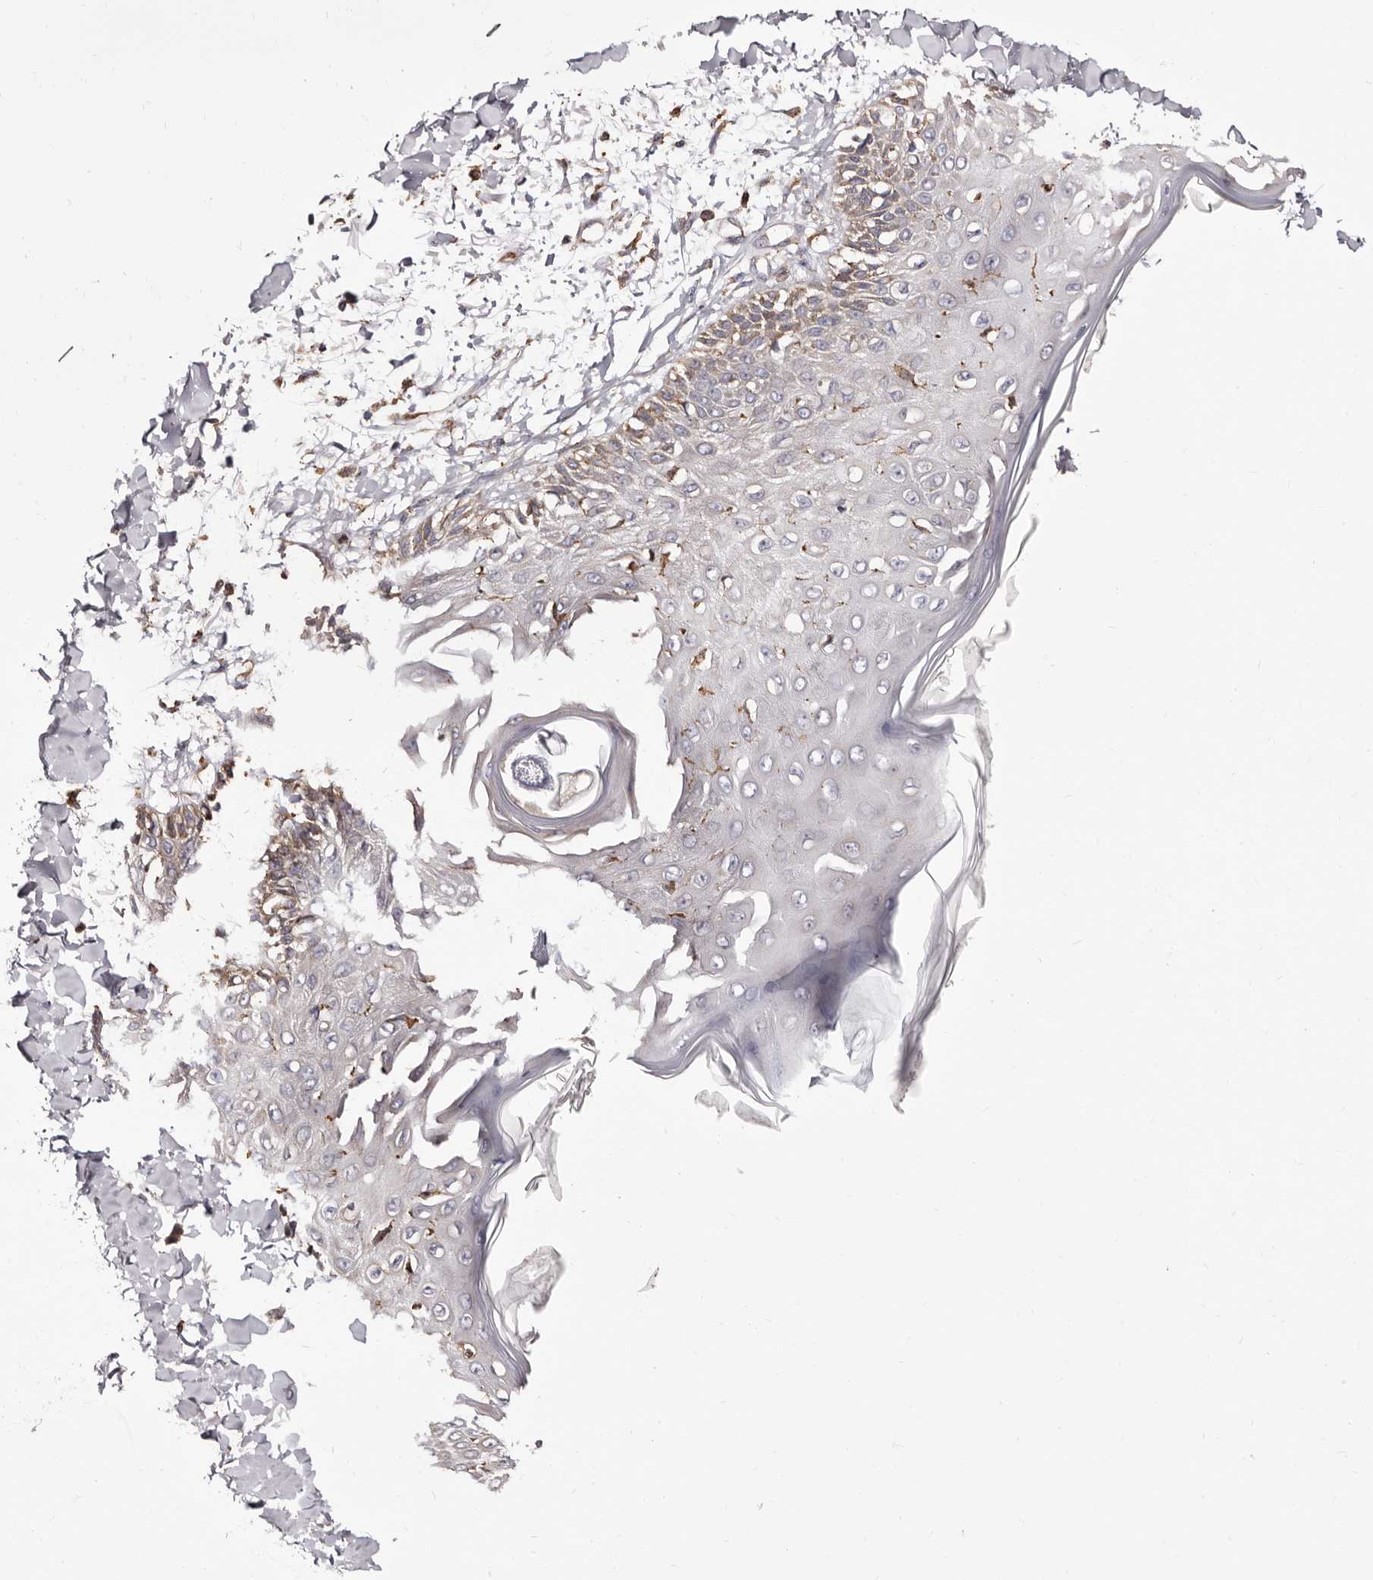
{"staining": {"intensity": "moderate", "quantity": ">75%", "location": "cytoplasmic/membranous"}, "tissue": "skin", "cell_type": "Fibroblasts", "image_type": "normal", "snomed": [{"axis": "morphology", "description": "Normal tissue, NOS"}, {"axis": "morphology", "description": "Squamous cell carcinoma, NOS"}, {"axis": "topography", "description": "Skin"}, {"axis": "topography", "description": "Peripheral nerve tissue"}], "caption": "Benign skin demonstrates moderate cytoplasmic/membranous expression in approximately >75% of fibroblasts, visualized by immunohistochemistry.", "gene": "ACBD6", "patient": {"sex": "male", "age": 83}}